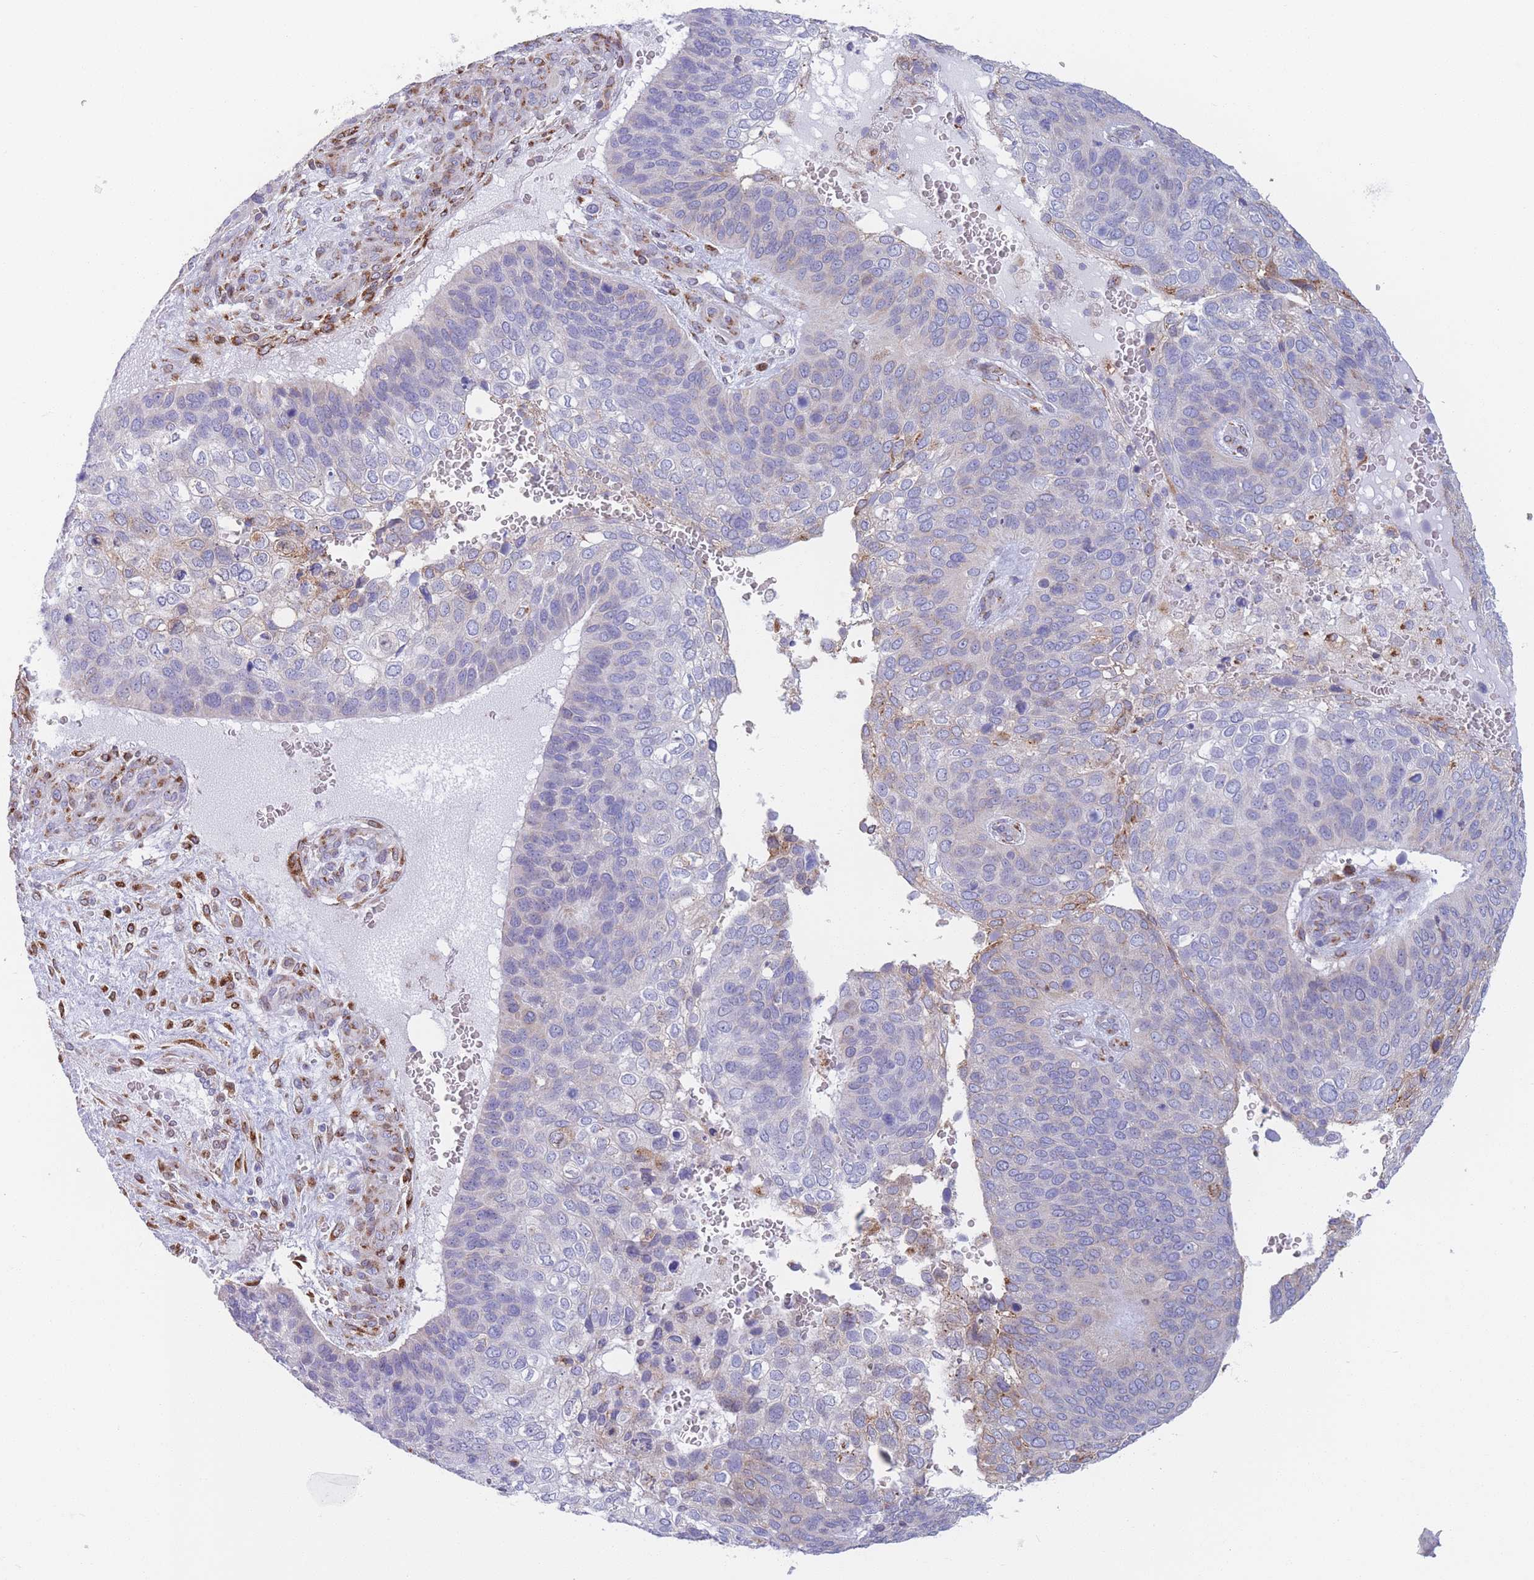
{"staining": {"intensity": "moderate", "quantity": "<25%", "location": "cytoplasmic/membranous"}, "tissue": "skin cancer", "cell_type": "Tumor cells", "image_type": "cancer", "snomed": [{"axis": "morphology", "description": "Basal cell carcinoma"}, {"axis": "topography", "description": "Skin"}], "caption": "This is an image of immunohistochemistry (IHC) staining of skin cancer (basal cell carcinoma), which shows moderate positivity in the cytoplasmic/membranous of tumor cells.", "gene": "MRPL30", "patient": {"sex": "female", "age": 74}}